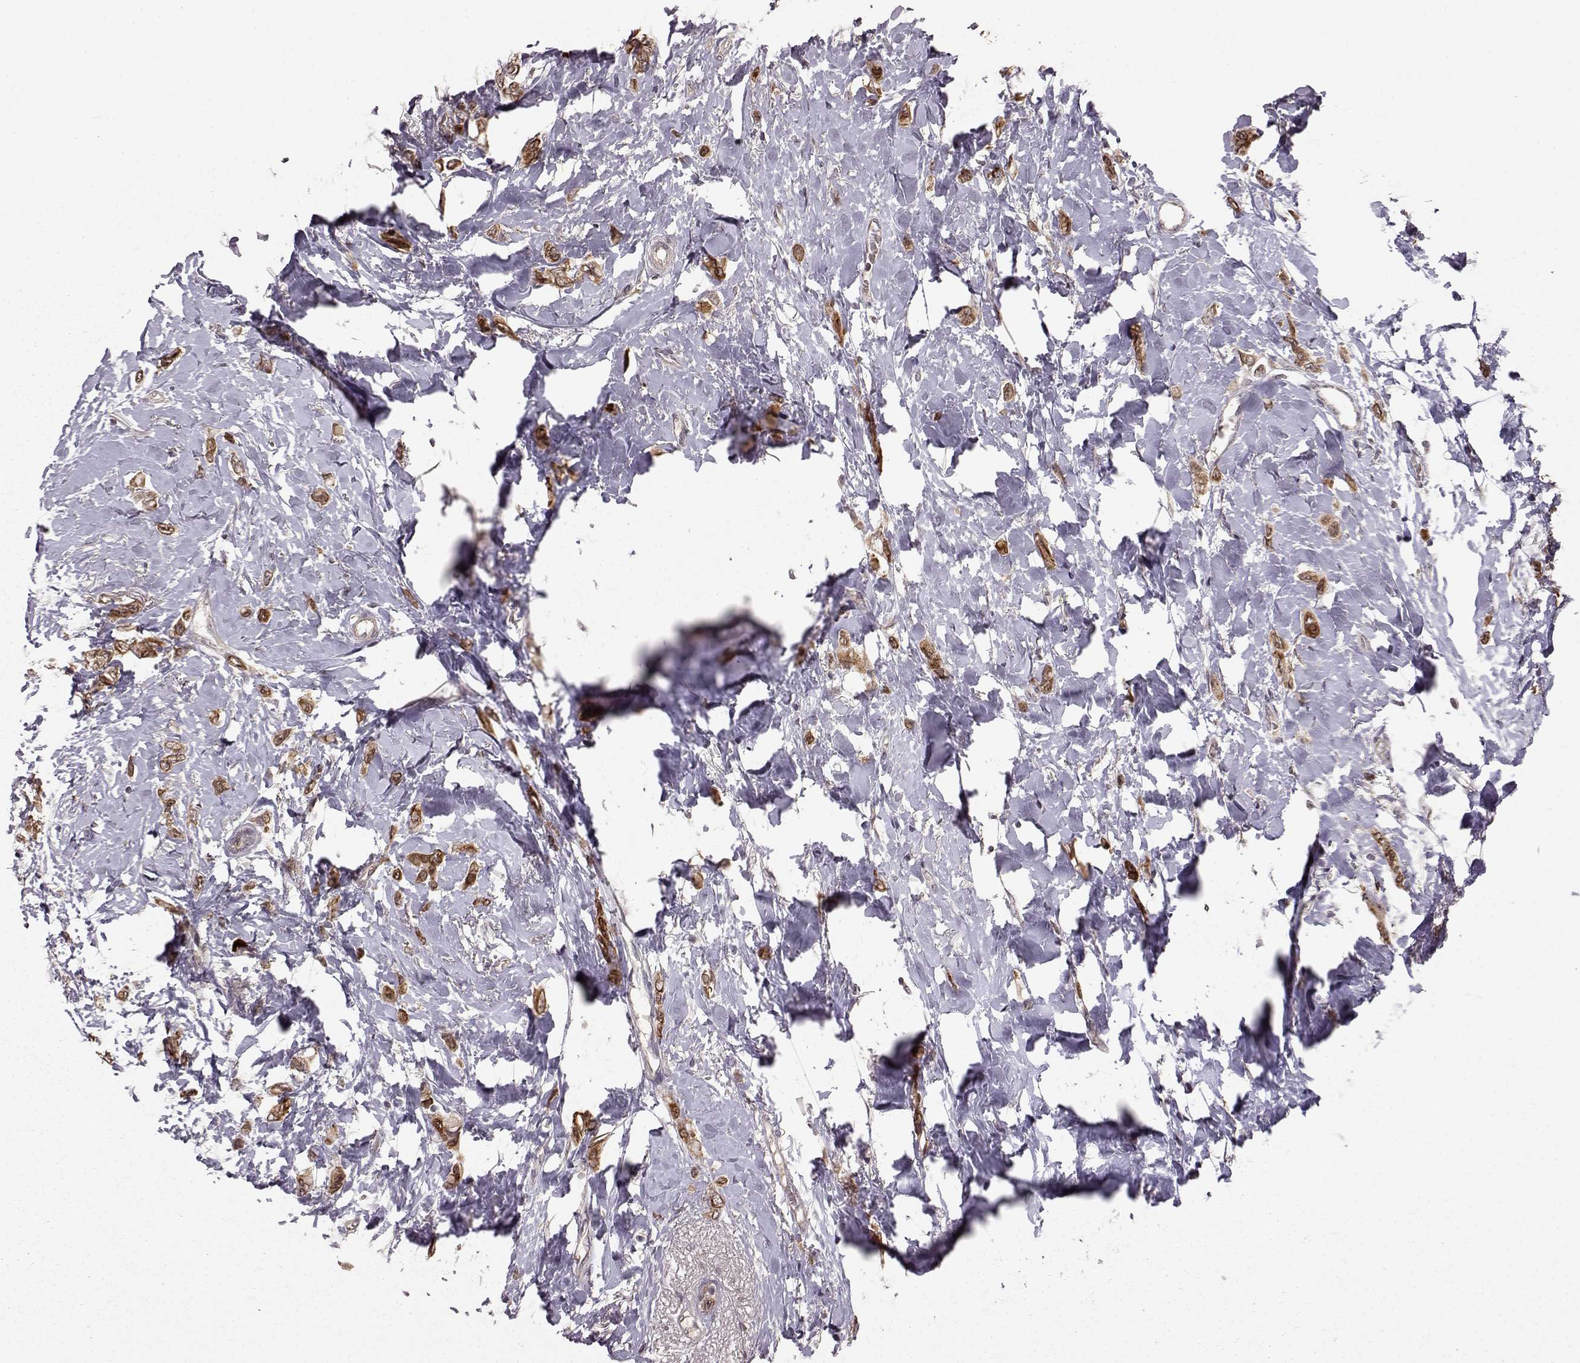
{"staining": {"intensity": "strong", "quantity": ">75%", "location": "cytoplasmic/membranous"}, "tissue": "breast cancer", "cell_type": "Tumor cells", "image_type": "cancer", "snomed": [{"axis": "morphology", "description": "Lobular carcinoma"}, {"axis": "topography", "description": "Breast"}], "caption": "Immunohistochemical staining of breast cancer shows high levels of strong cytoplasmic/membranous expression in approximately >75% of tumor cells. Nuclei are stained in blue.", "gene": "ELOVL5", "patient": {"sex": "female", "age": 66}}